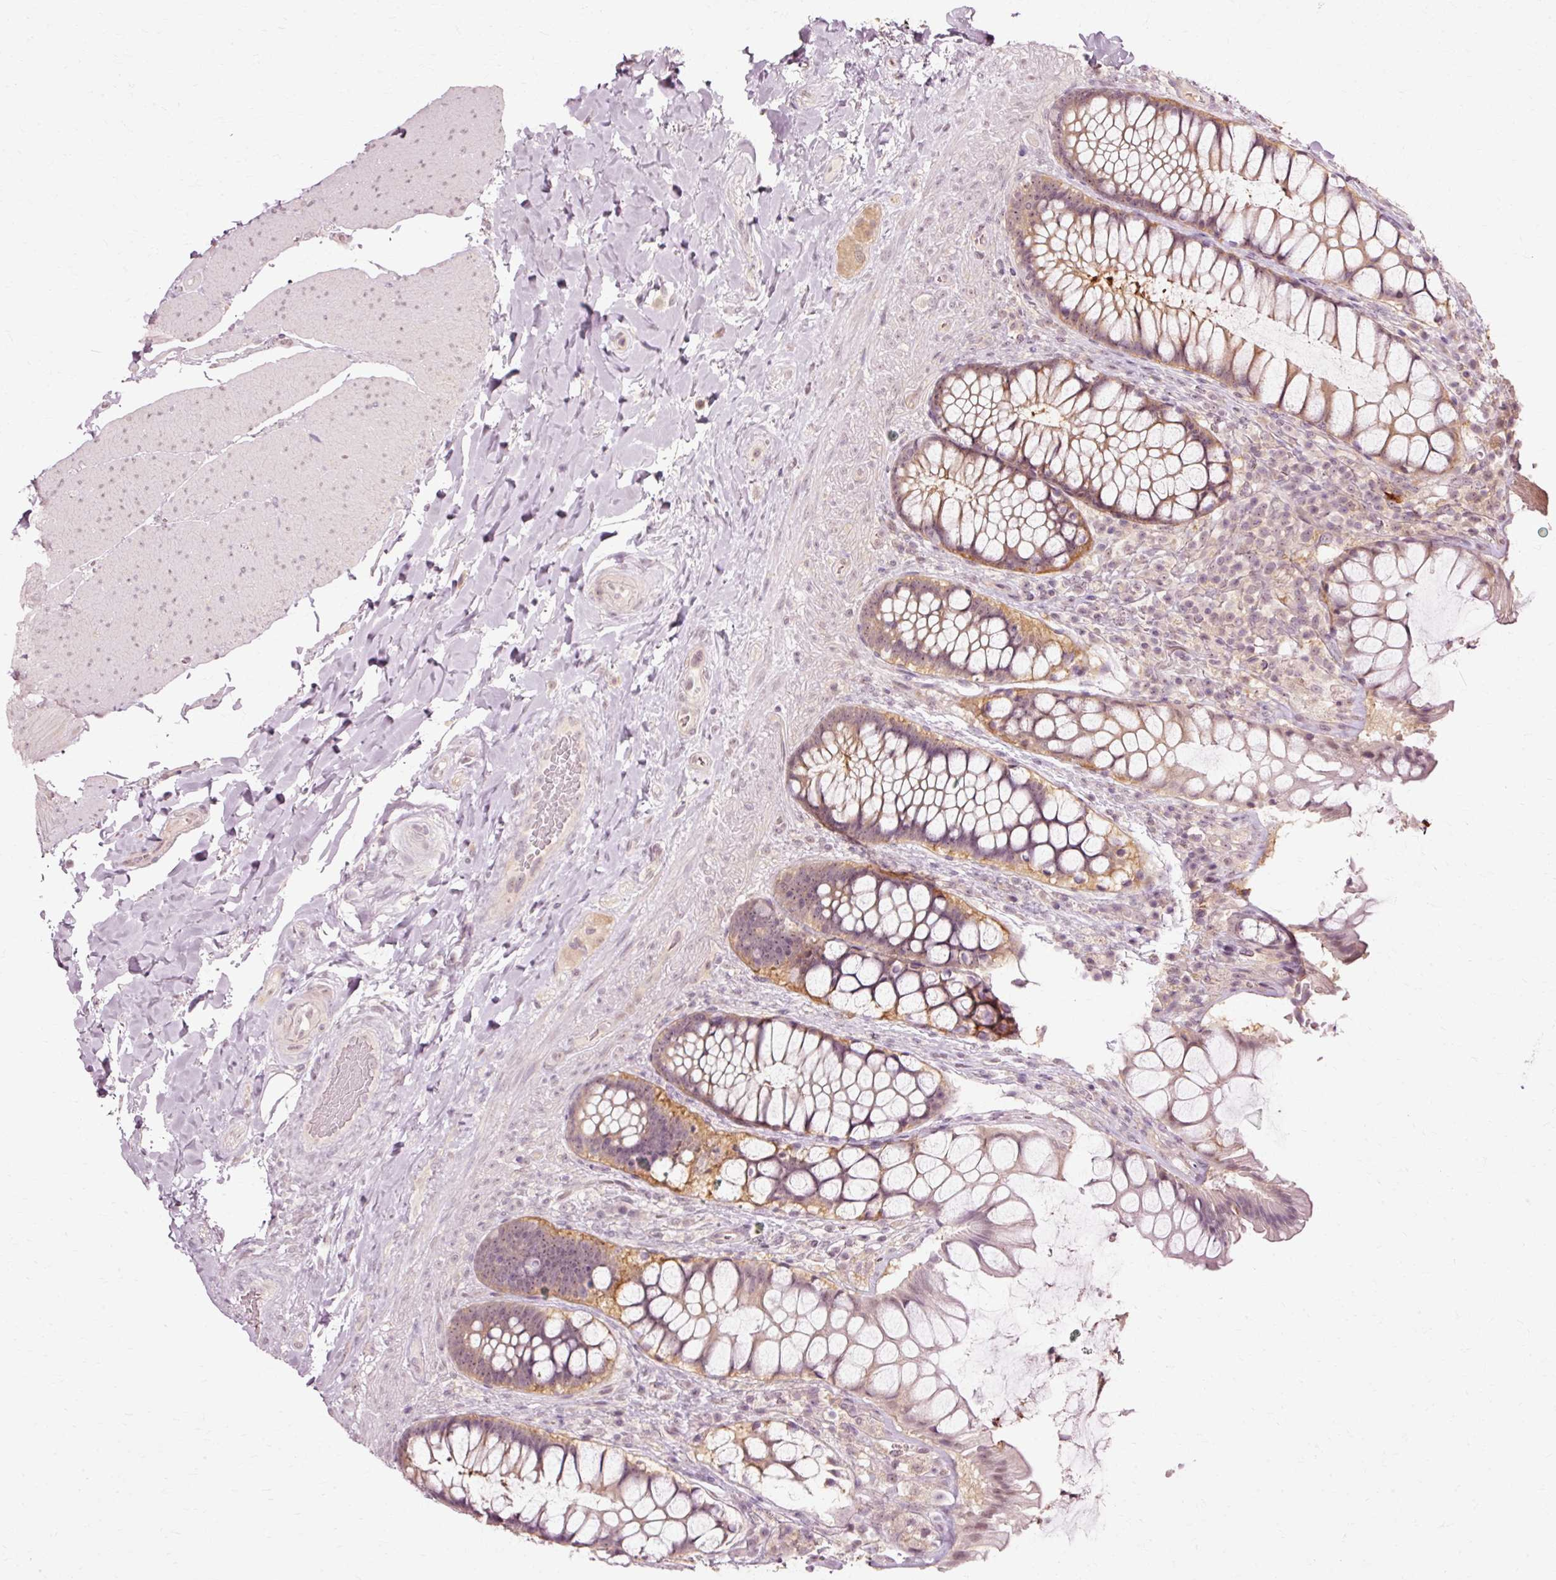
{"staining": {"intensity": "moderate", "quantity": ">75%", "location": "cytoplasmic/membranous"}, "tissue": "rectum", "cell_type": "Glandular cells", "image_type": "normal", "snomed": [{"axis": "morphology", "description": "Normal tissue, NOS"}, {"axis": "topography", "description": "Rectum"}], "caption": "Immunohistochemistry of normal human rectum reveals medium levels of moderate cytoplasmic/membranous positivity in approximately >75% of glandular cells. Immunohistochemistry (ihc) stains the protein of interest in brown and the nuclei are stained blue.", "gene": "RGPD5", "patient": {"sex": "female", "age": 58}}